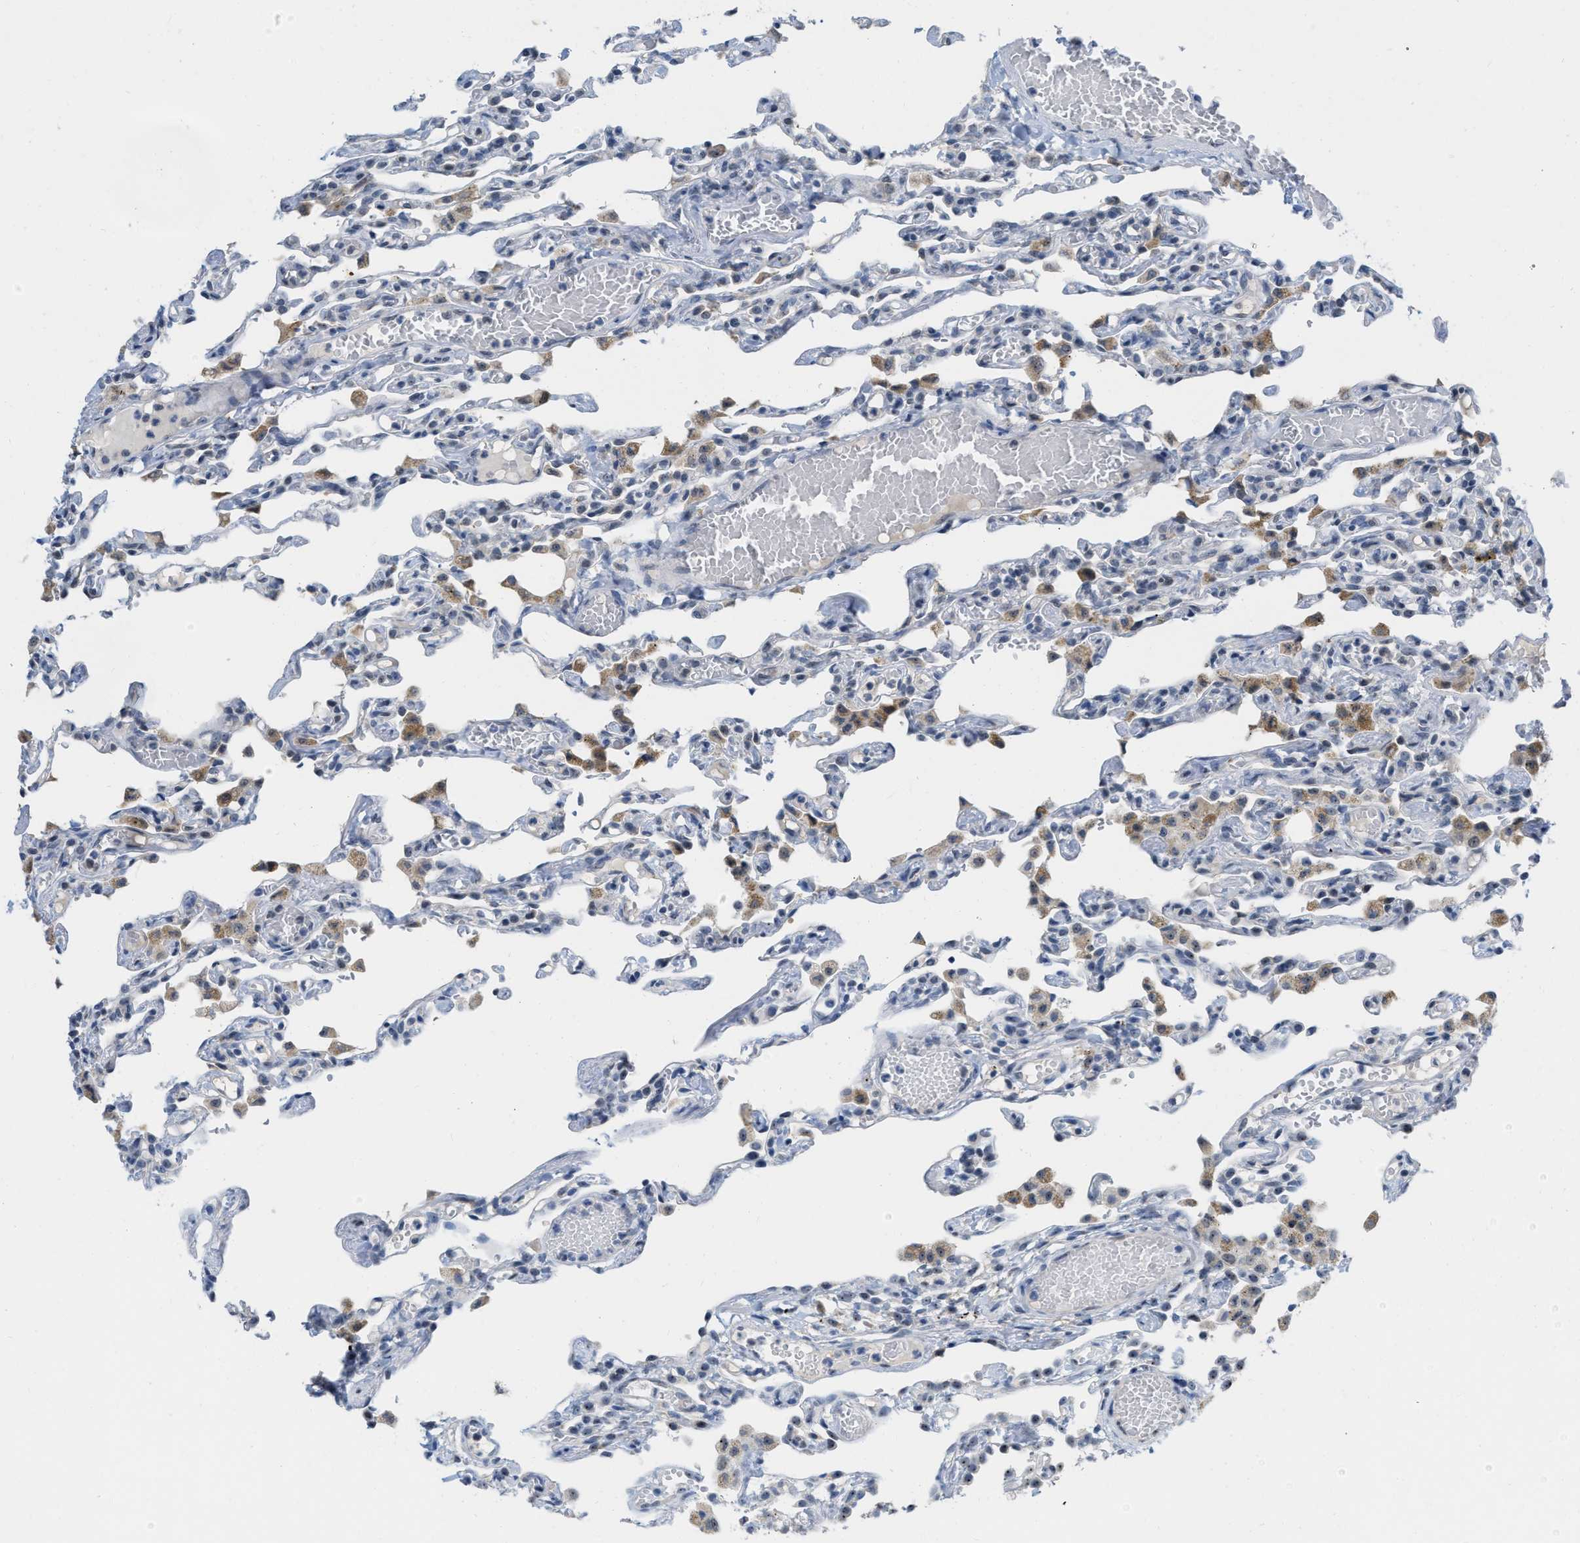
{"staining": {"intensity": "negative", "quantity": "none", "location": "none"}, "tissue": "lung", "cell_type": "Alveolar cells", "image_type": "normal", "snomed": [{"axis": "morphology", "description": "Normal tissue, NOS"}, {"axis": "topography", "description": "Lung"}], "caption": "High power microscopy image of an IHC histopathology image of unremarkable lung, revealing no significant expression in alveolar cells. (DAB (3,3'-diaminobenzidine) immunohistochemistry with hematoxylin counter stain).", "gene": "ELAC2", "patient": {"sex": "male", "age": 21}}